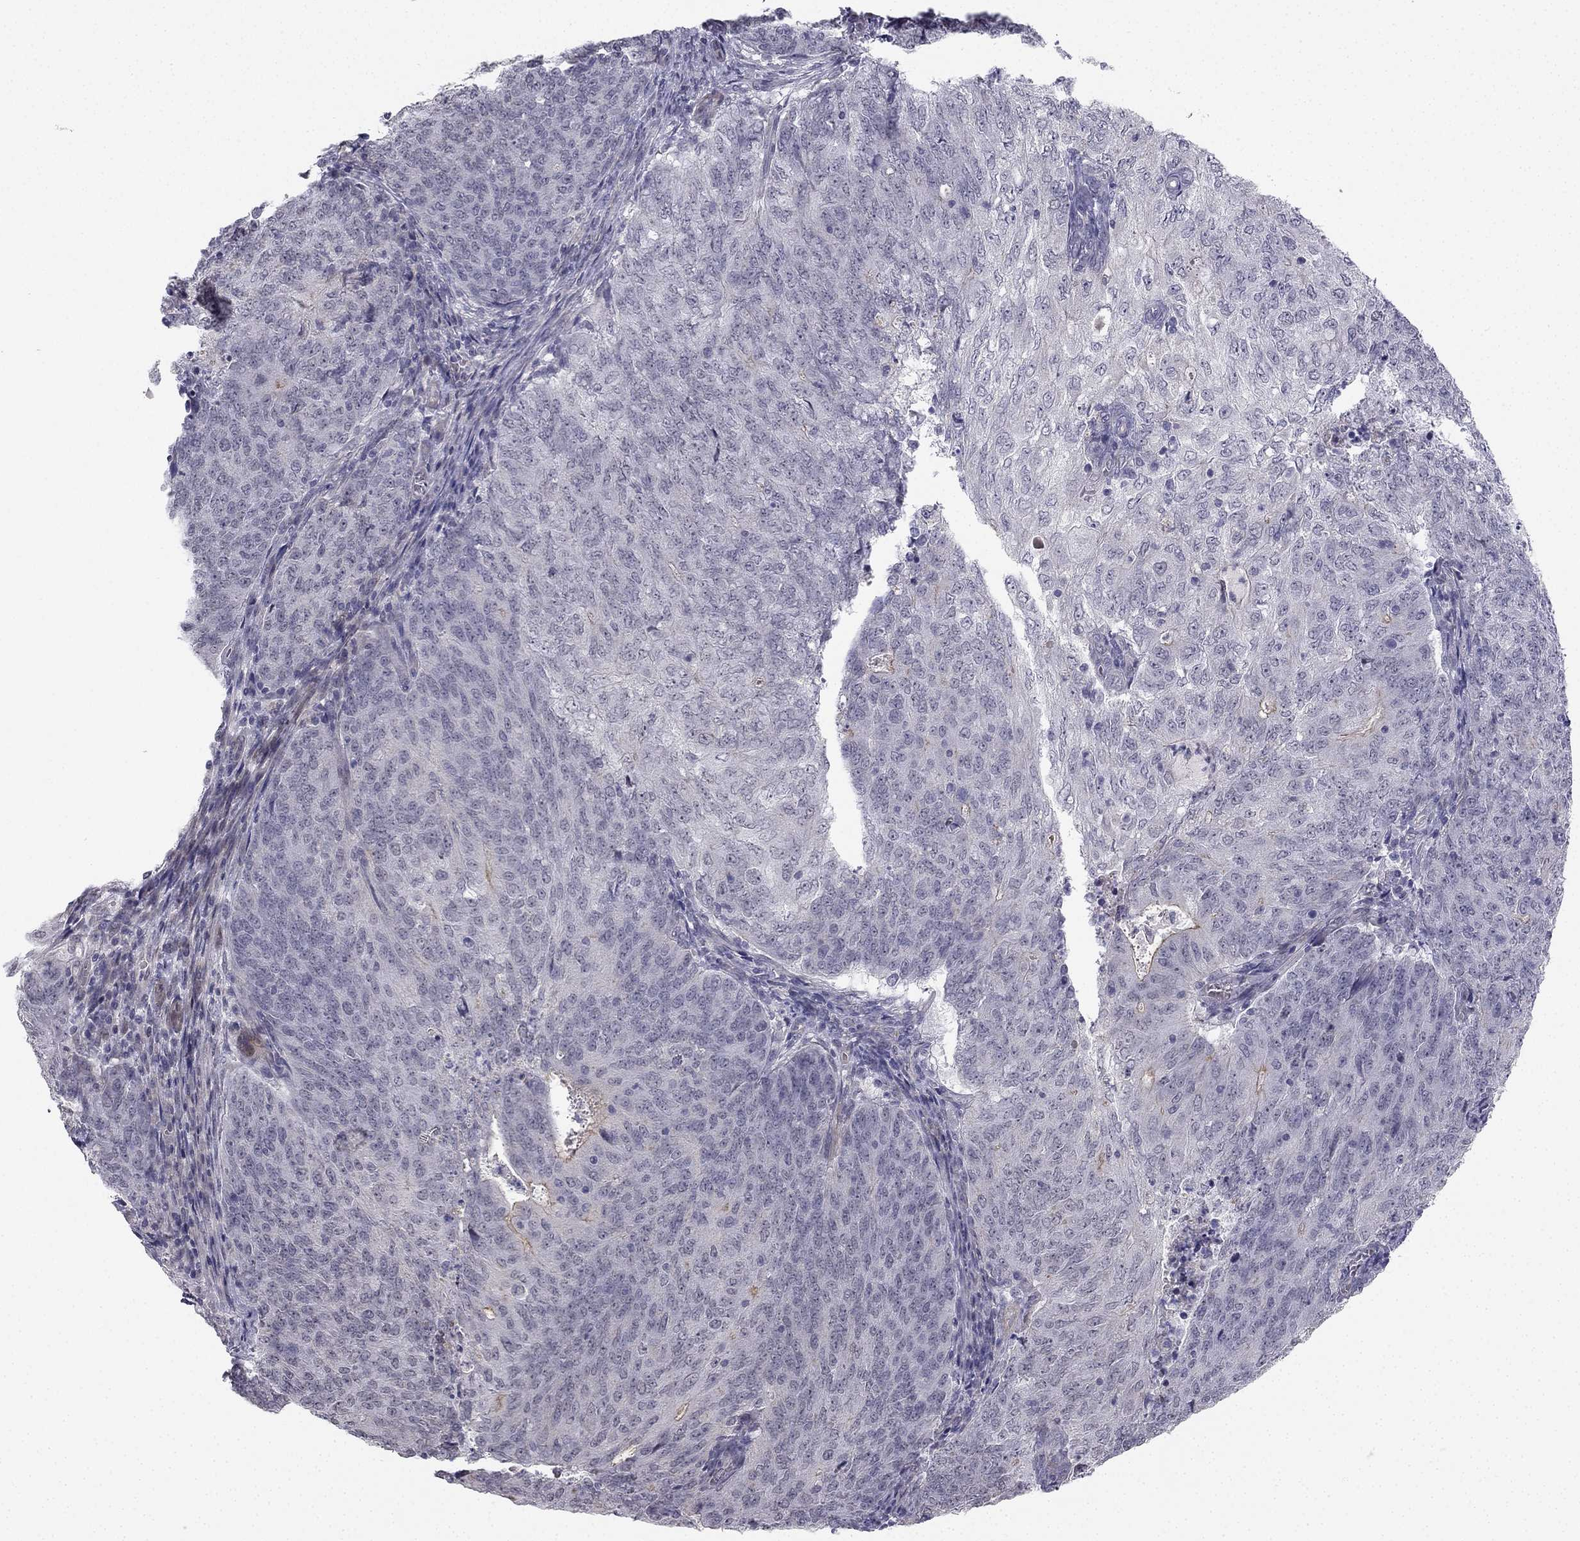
{"staining": {"intensity": "negative", "quantity": "none", "location": "none"}, "tissue": "endometrial cancer", "cell_type": "Tumor cells", "image_type": "cancer", "snomed": [{"axis": "morphology", "description": "Adenocarcinoma, NOS"}, {"axis": "topography", "description": "Endometrium"}], "caption": "Immunohistochemical staining of human endometrial cancer exhibits no significant positivity in tumor cells.", "gene": "CHST8", "patient": {"sex": "female", "age": 82}}